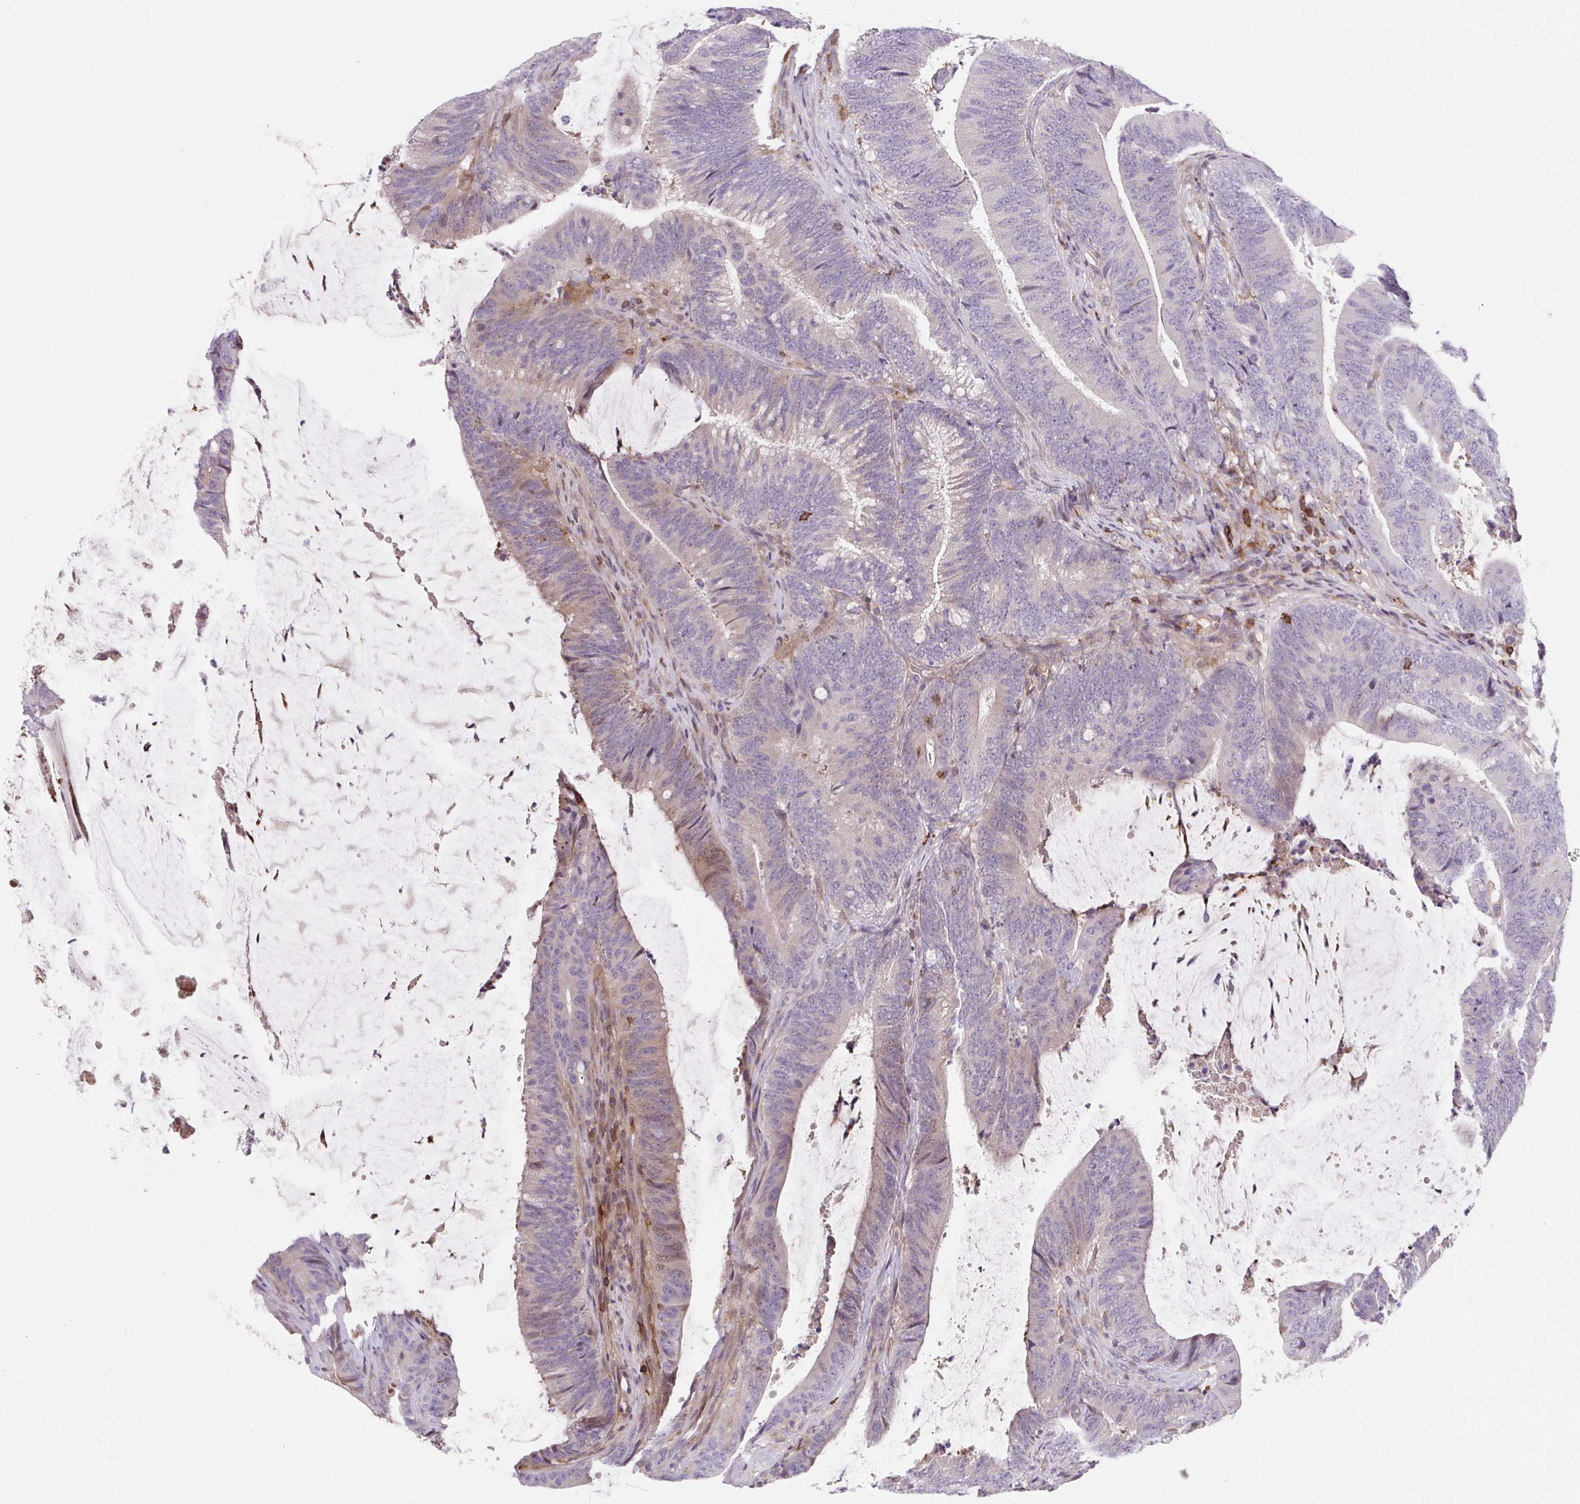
{"staining": {"intensity": "negative", "quantity": "none", "location": "none"}, "tissue": "colorectal cancer", "cell_type": "Tumor cells", "image_type": "cancer", "snomed": [{"axis": "morphology", "description": "Adenocarcinoma, NOS"}, {"axis": "topography", "description": "Colon"}], "caption": "This is an IHC micrograph of human colorectal adenocarcinoma. There is no staining in tumor cells.", "gene": "TPRG1", "patient": {"sex": "female", "age": 43}}